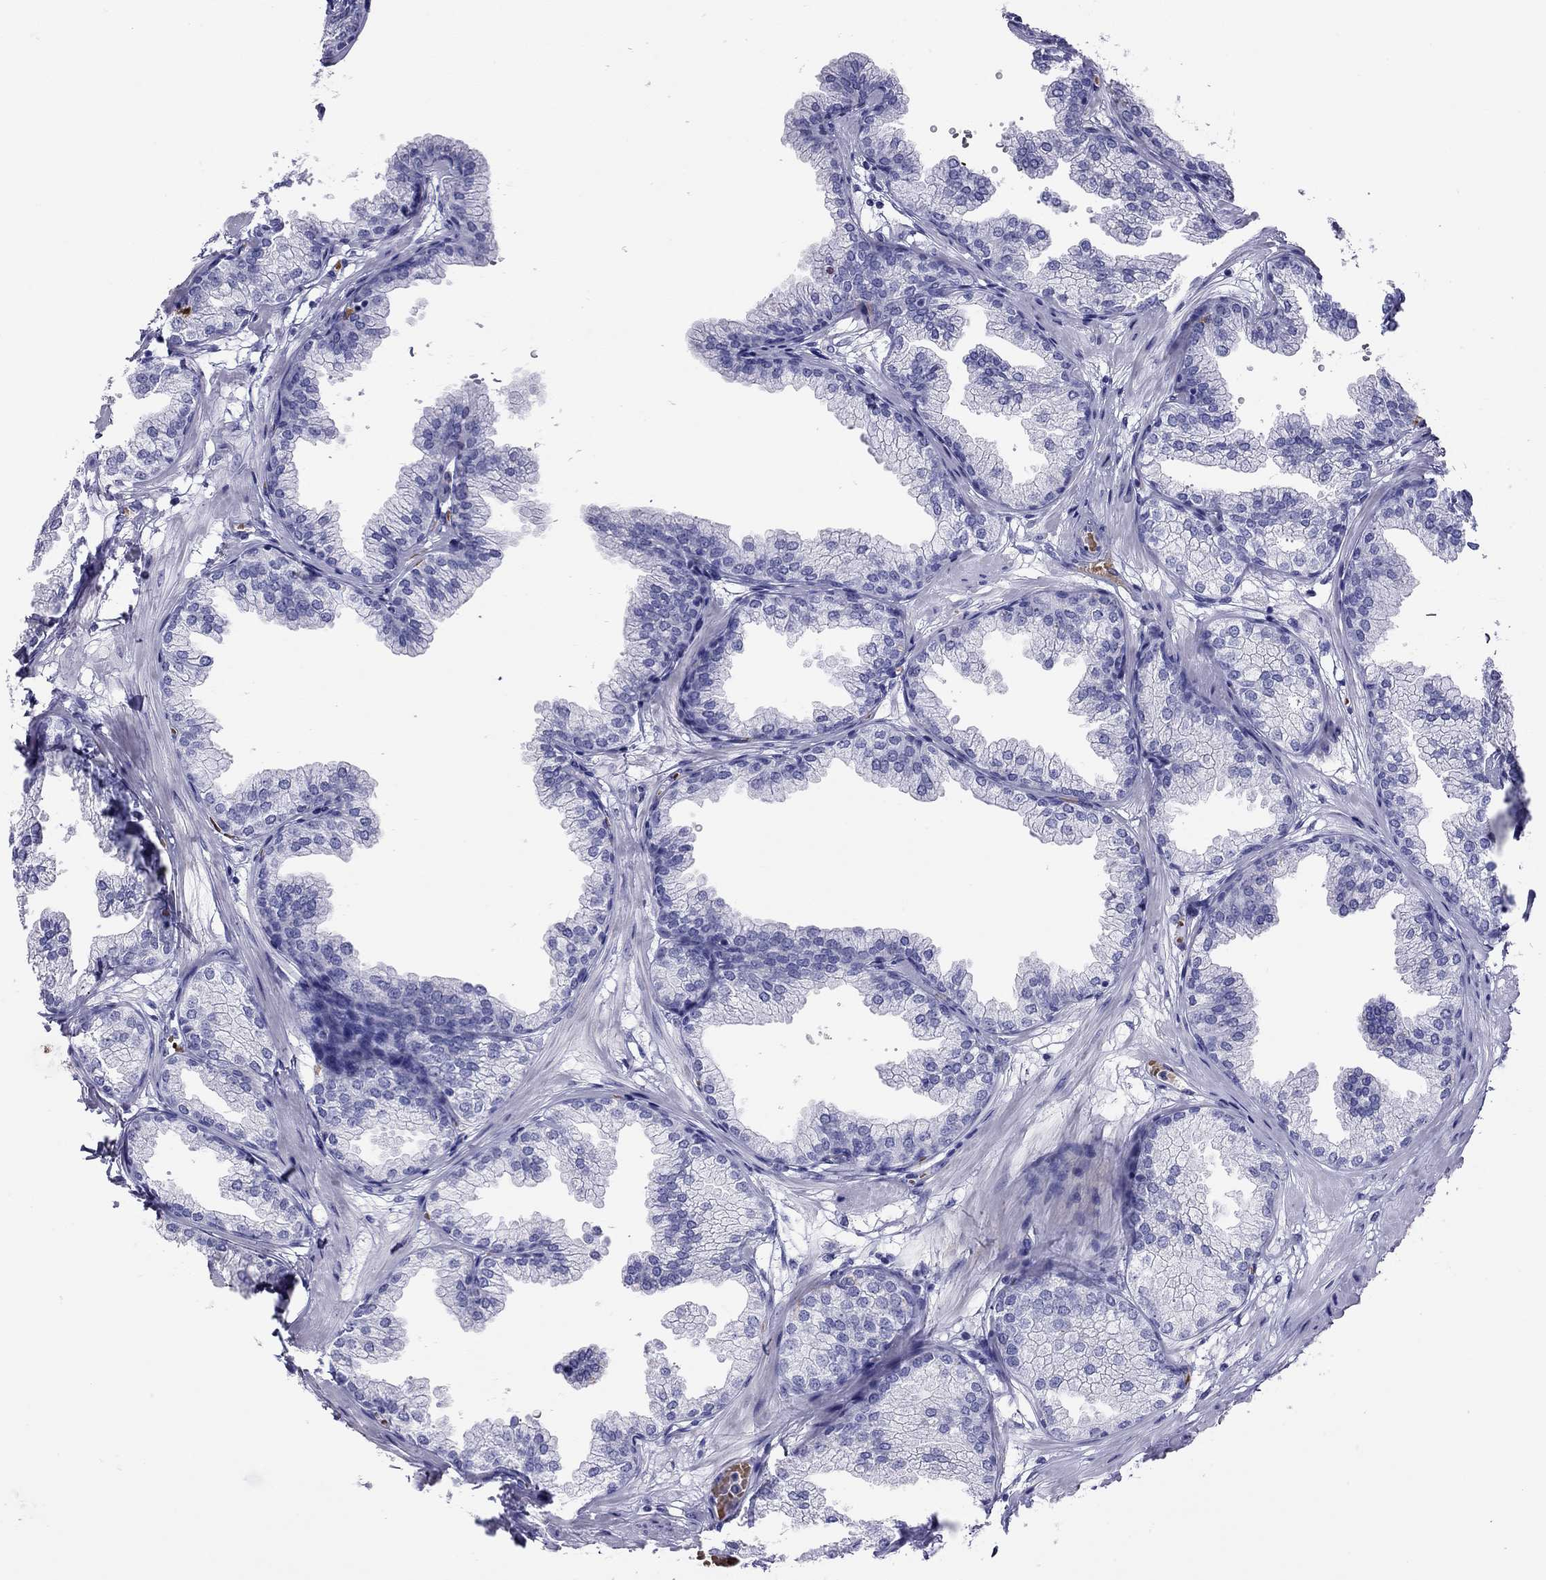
{"staining": {"intensity": "negative", "quantity": "none", "location": "none"}, "tissue": "prostate", "cell_type": "Glandular cells", "image_type": "normal", "snomed": [{"axis": "morphology", "description": "Normal tissue, NOS"}, {"axis": "topography", "description": "Prostate"}], "caption": "Immunohistochemistry (IHC) photomicrograph of unremarkable prostate stained for a protein (brown), which exhibits no staining in glandular cells. (DAB (3,3'-diaminobenzidine) immunohistochemistry (IHC) with hematoxylin counter stain).", "gene": "PTPRN", "patient": {"sex": "male", "age": 37}}